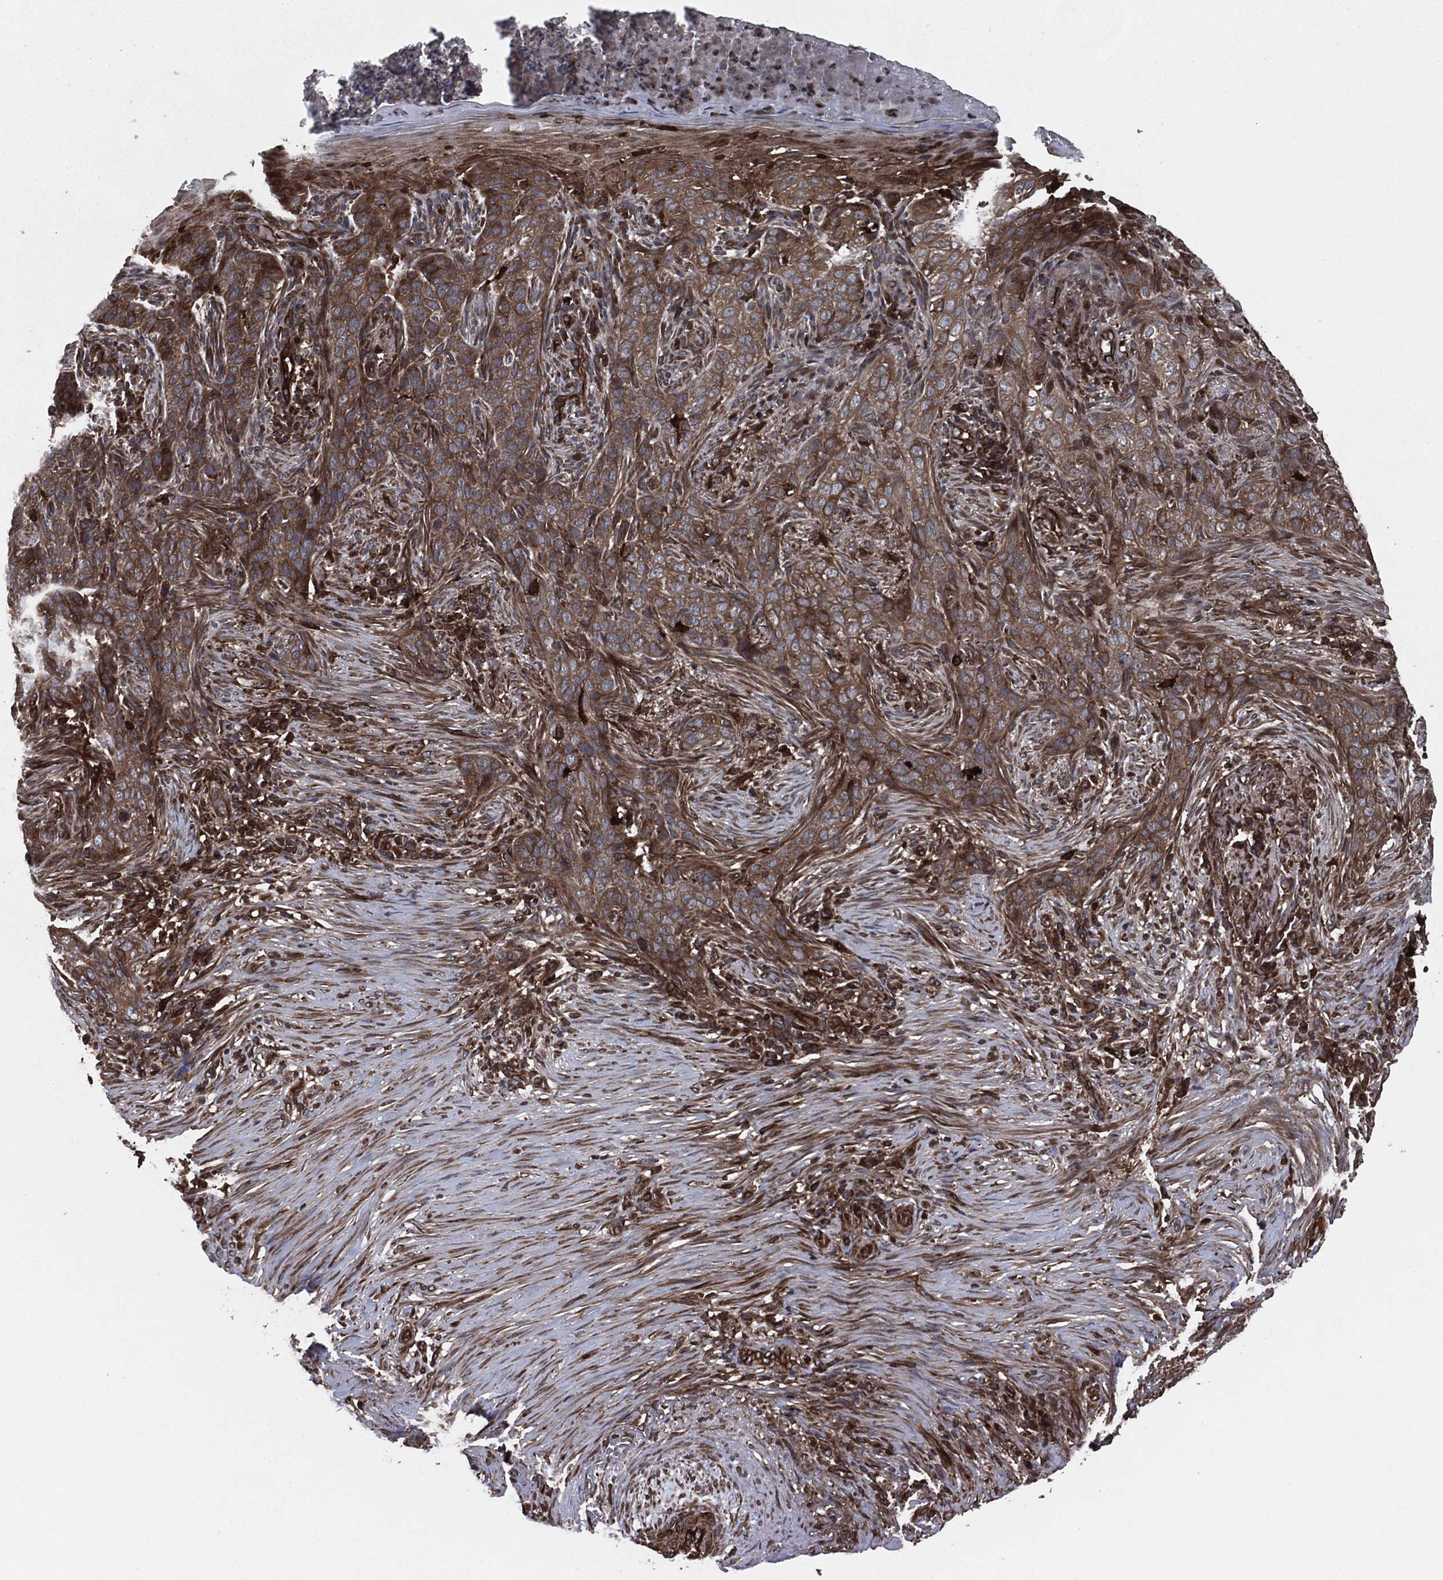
{"staining": {"intensity": "moderate", "quantity": ">75%", "location": "cytoplasmic/membranous"}, "tissue": "skin cancer", "cell_type": "Tumor cells", "image_type": "cancer", "snomed": [{"axis": "morphology", "description": "Squamous cell carcinoma, NOS"}, {"axis": "topography", "description": "Skin"}], "caption": "Moderate cytoplasmic/membranous expression is identified in approximately >75% of tumor cells in skin squamous cell carcinoma.", "gene": "RAP1GDS1", "patient": {"sex": "male", "age": 88}}